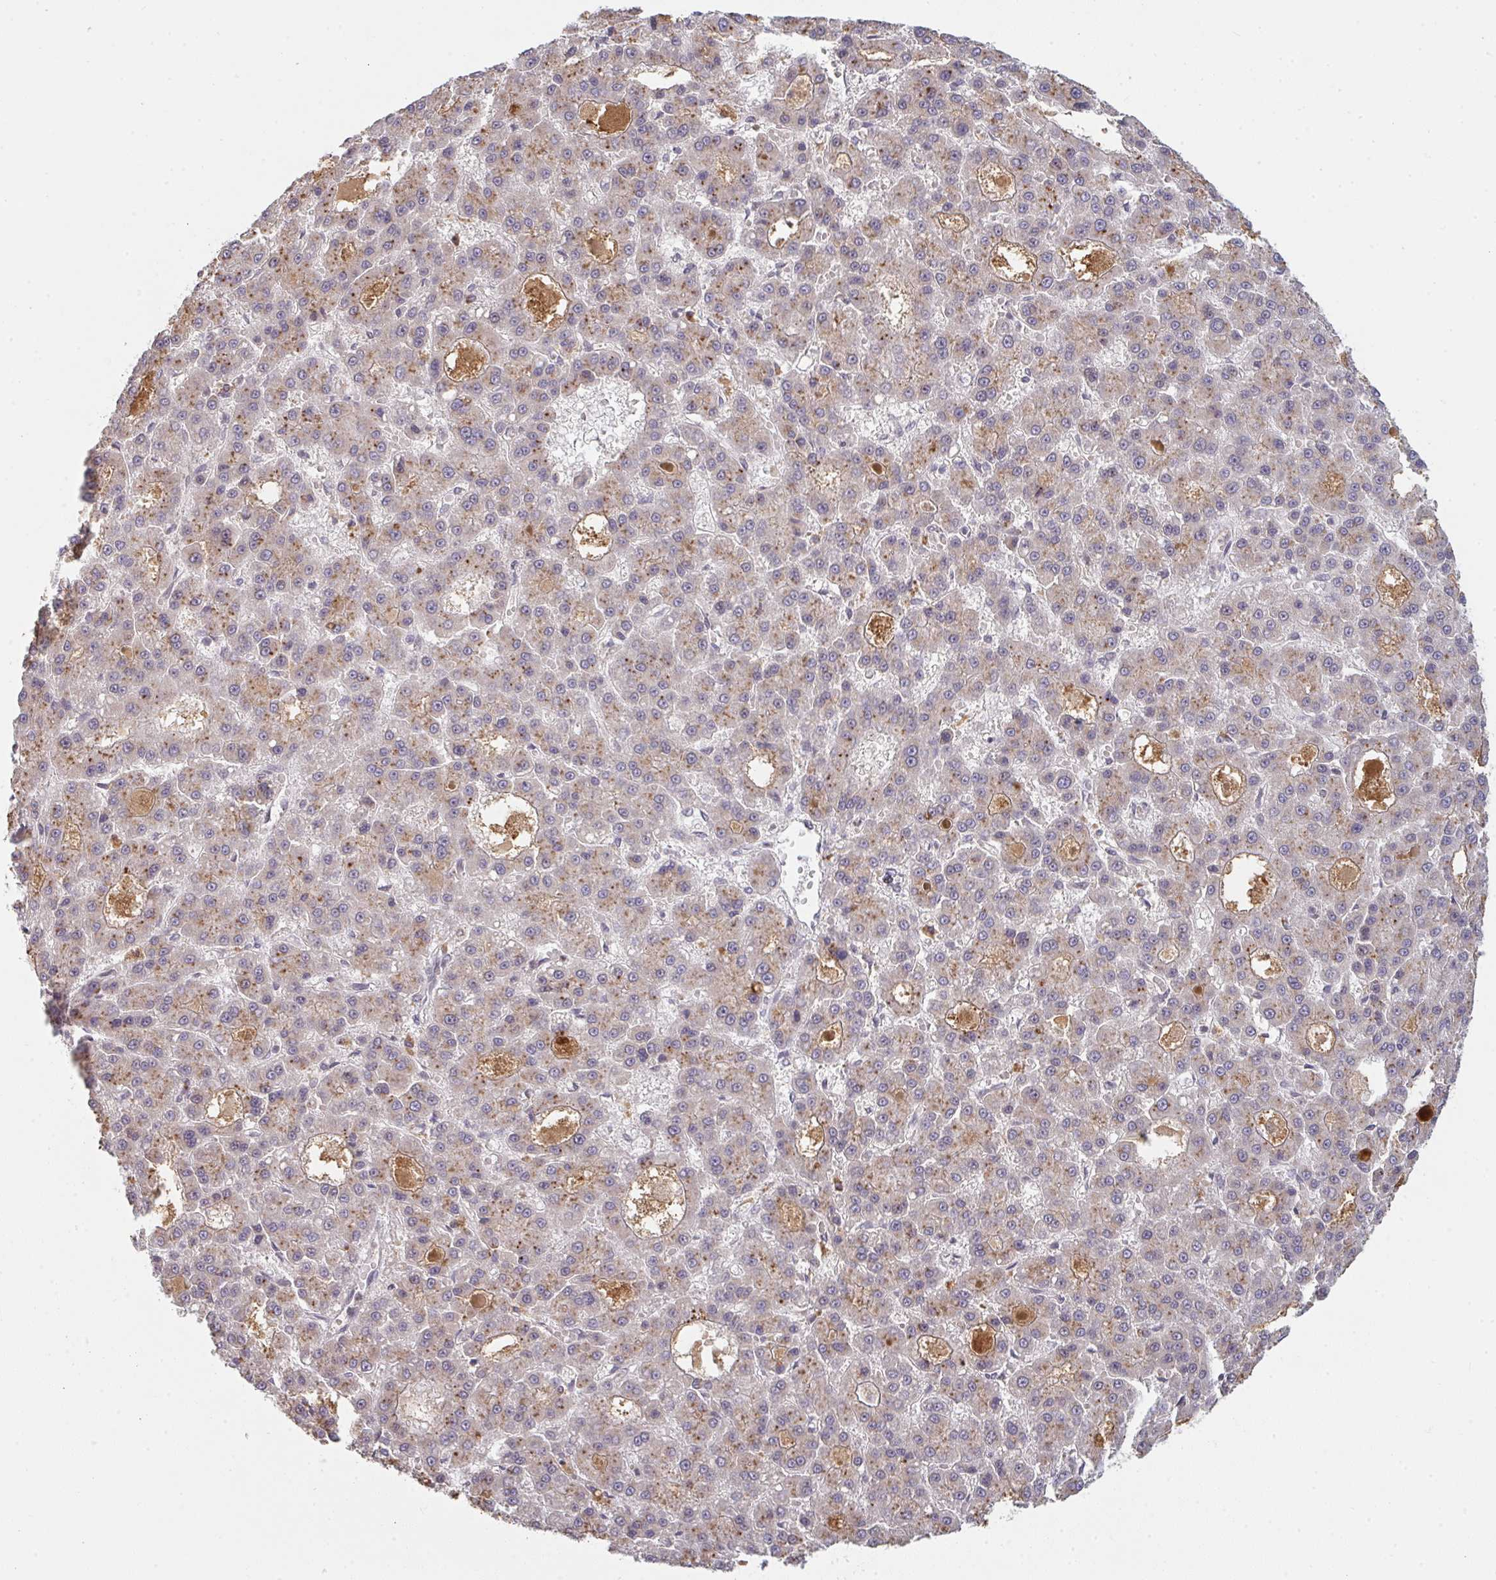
{"staining": {"intensity": "weak", "quantity": "25%-75%", "location": "cytoplasmic/membranous"}, "tissue": "liver cancer", "cell_type": "Tumor cells", "image_type": "cancer", "snomed": [{"axis": "morphology", "description": "Carcinoma, Hepatocellular, NOS"}, {"axis": "topography", "description": "Liver"}], "caption": "A high-resolution micrograph shows immunohistochemistry (IHC) staining of liver cancer (hepatocellular carcinoma), which exhibits weak cytoplasmic/membranous expression in about 25%-75% of tumor cells. The protein of interest is stained brown, and the nuclei are stained in blue (DAB (3,3'-diaminobenzidine) IHC with brightfield microscopy, high magnification).", "gene": "DCST1", "patient": {"sex": "male", "age": 70}}